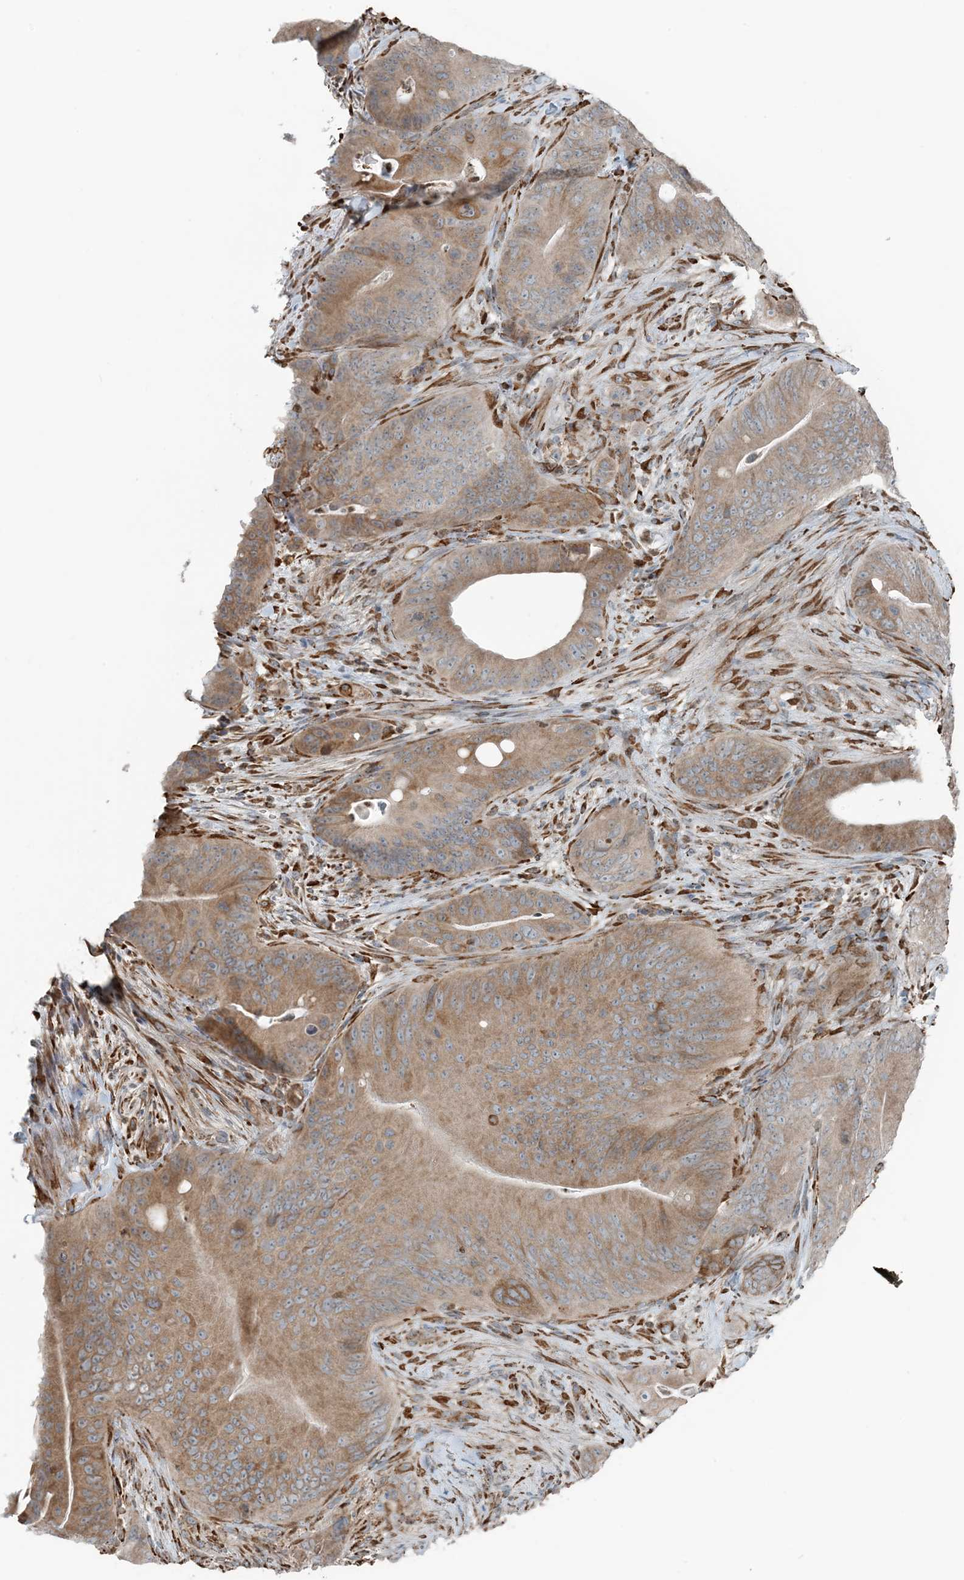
{"staining": {"intensity": "moderate", "quantity": ">75%", "location": "cytoplasmic/membranous"}, "tissue": "colorectal cancer", "cell_type": "Tumor cells", "image_type": "cancer", "snomed": [{"axis": "morphology", "description": "Normal tissue, NOS"}, {"axis": "topography", "description": "Colon"}], "caption": "Human colorectal cancer stained with a protein marker demonstrates moderate staining in tumor cells.", "gene": "CERKL", "patient": {"sex": "female", "age": 82}}